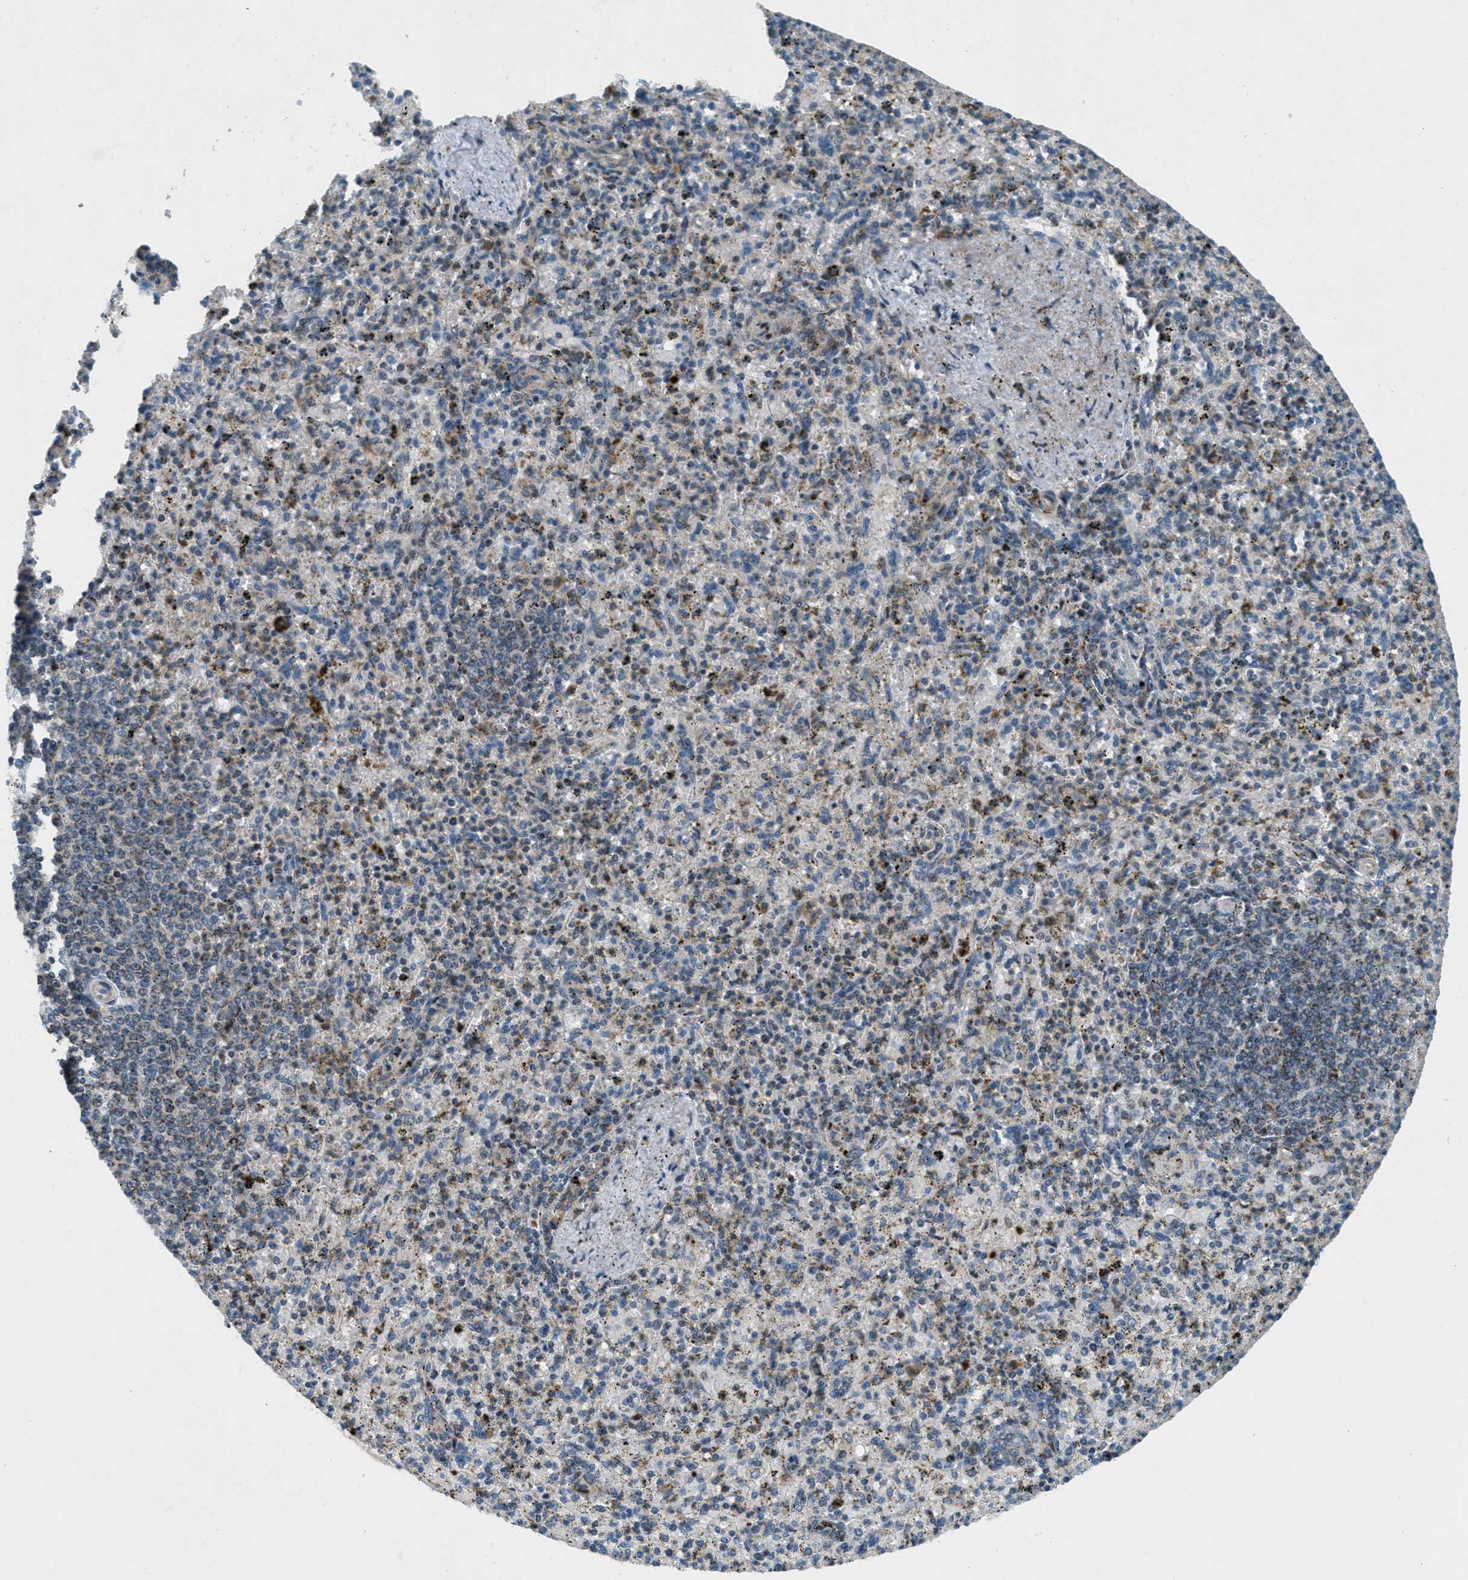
{"staining": {"intensity": "weak", "quantity": "25%-75%", "location": "cytoplasmic/membranous"}, "tissue": "spleen", "cell_type": "Cells in red pulp", "image_type": "normal", "snomed": [{"axis": "morphology", "description": "Normal tissue, NOS"}, {"axis": "topography", "description": "Spleen"}], "caption": "A histopathology image of spleen stained for a protein reveals weak cytoplasmic/membranous brown staining in cells in red pulp.", "gene": "CLEC2D", "patient": {"sex": "male", "age": 72}}